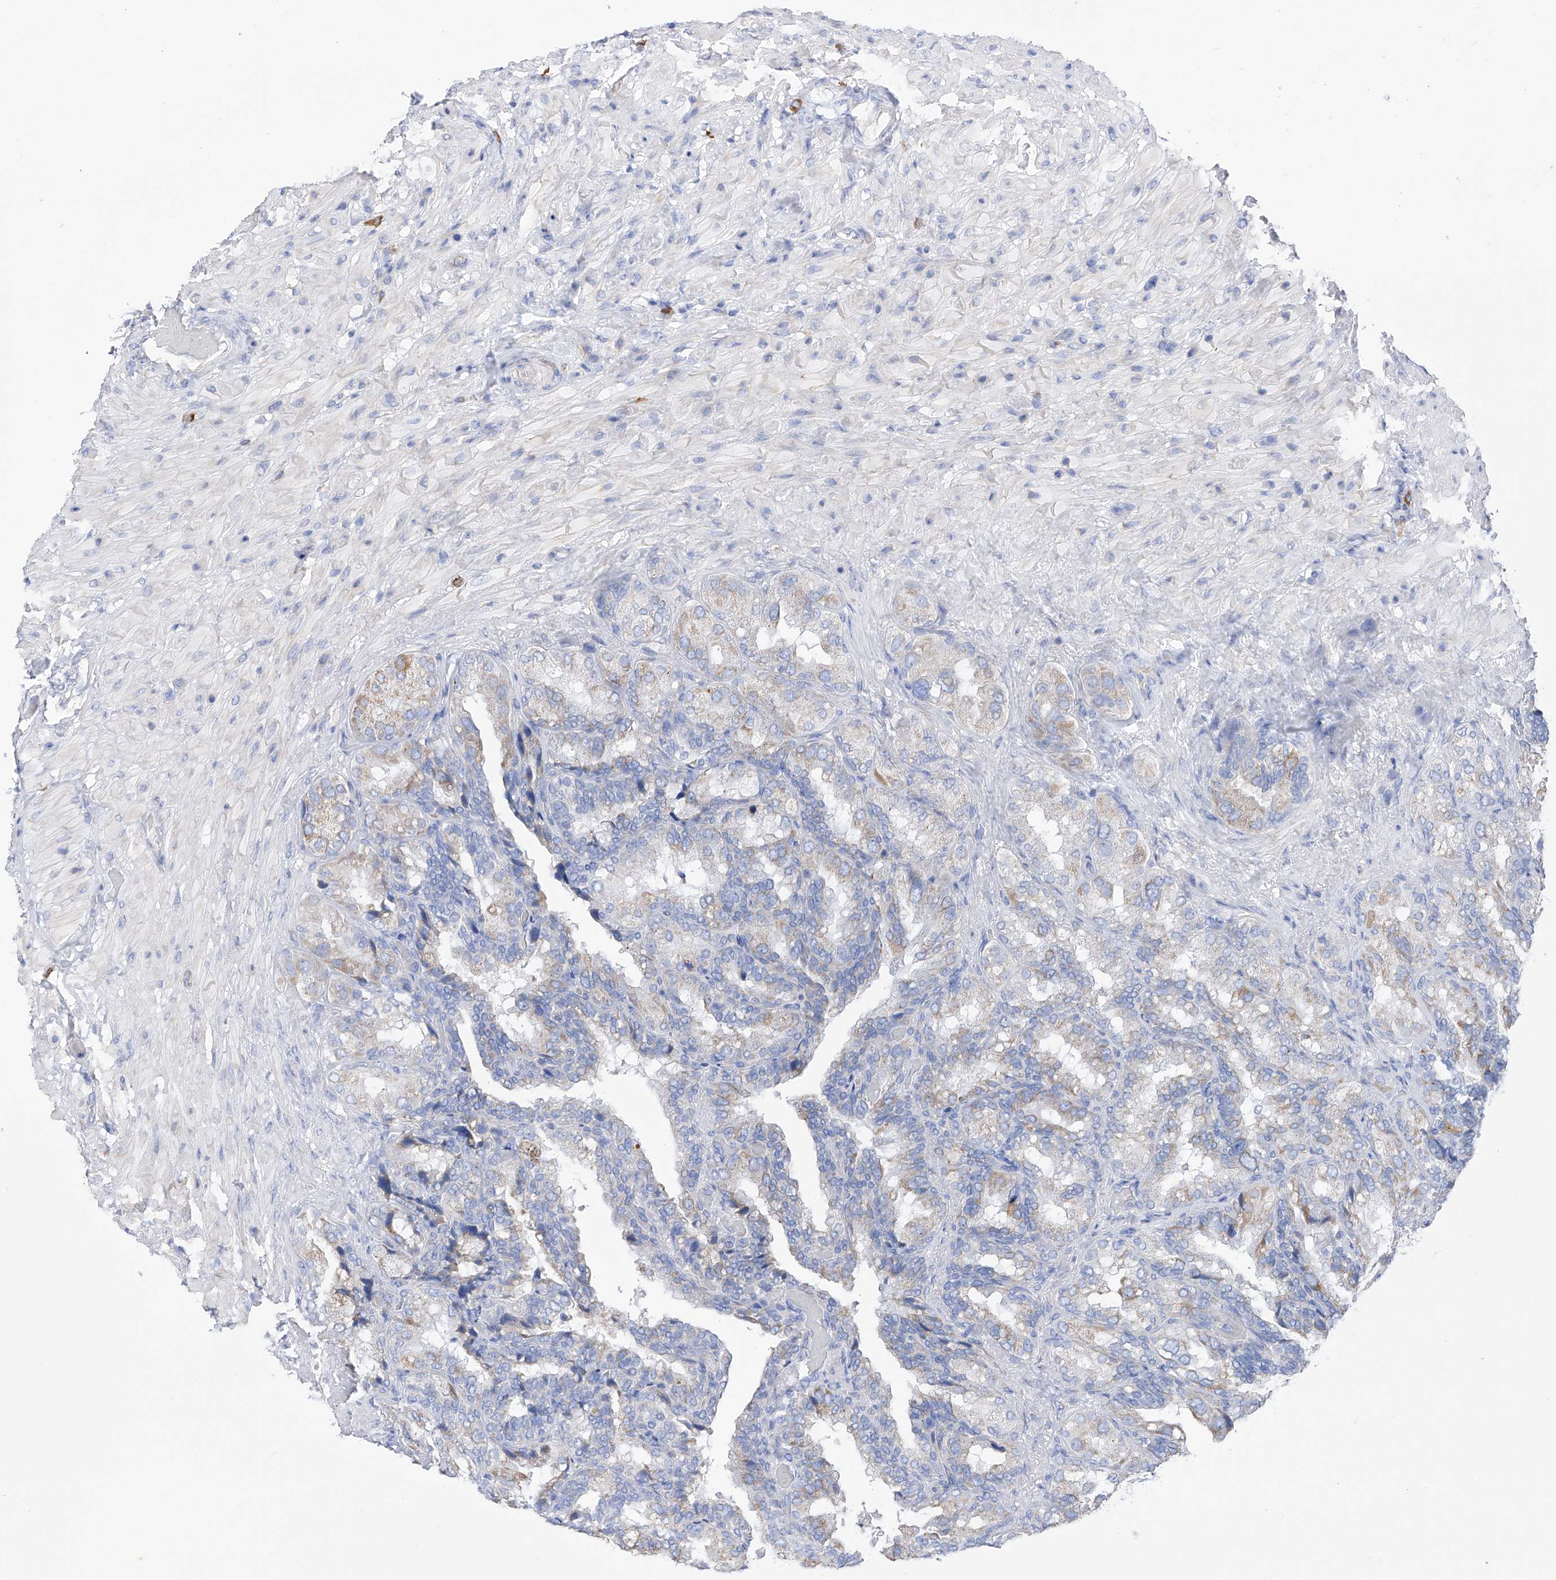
{"staining": {"intensity": "negative", "quantity": "none", "location": "none"}, "tissue": "seminal vesicle", "cell_type": "Glandular cells", "image_type": "normal", "snomed": [{"axis": "morphology", "description": "Normal tissue, NOS"}, {"axis": "topography", "description": "Seminal veicle"}, {"axis": "topography", "description": "Peripheral nerve tissue"}], "caption": "IHC micrograph of unremarkable seminal vesicle stained for a protein (brown), which demonstrates no staining in glandular cells.", "gene": "FLG", "patient": {"sex": "male", "age": 63}}